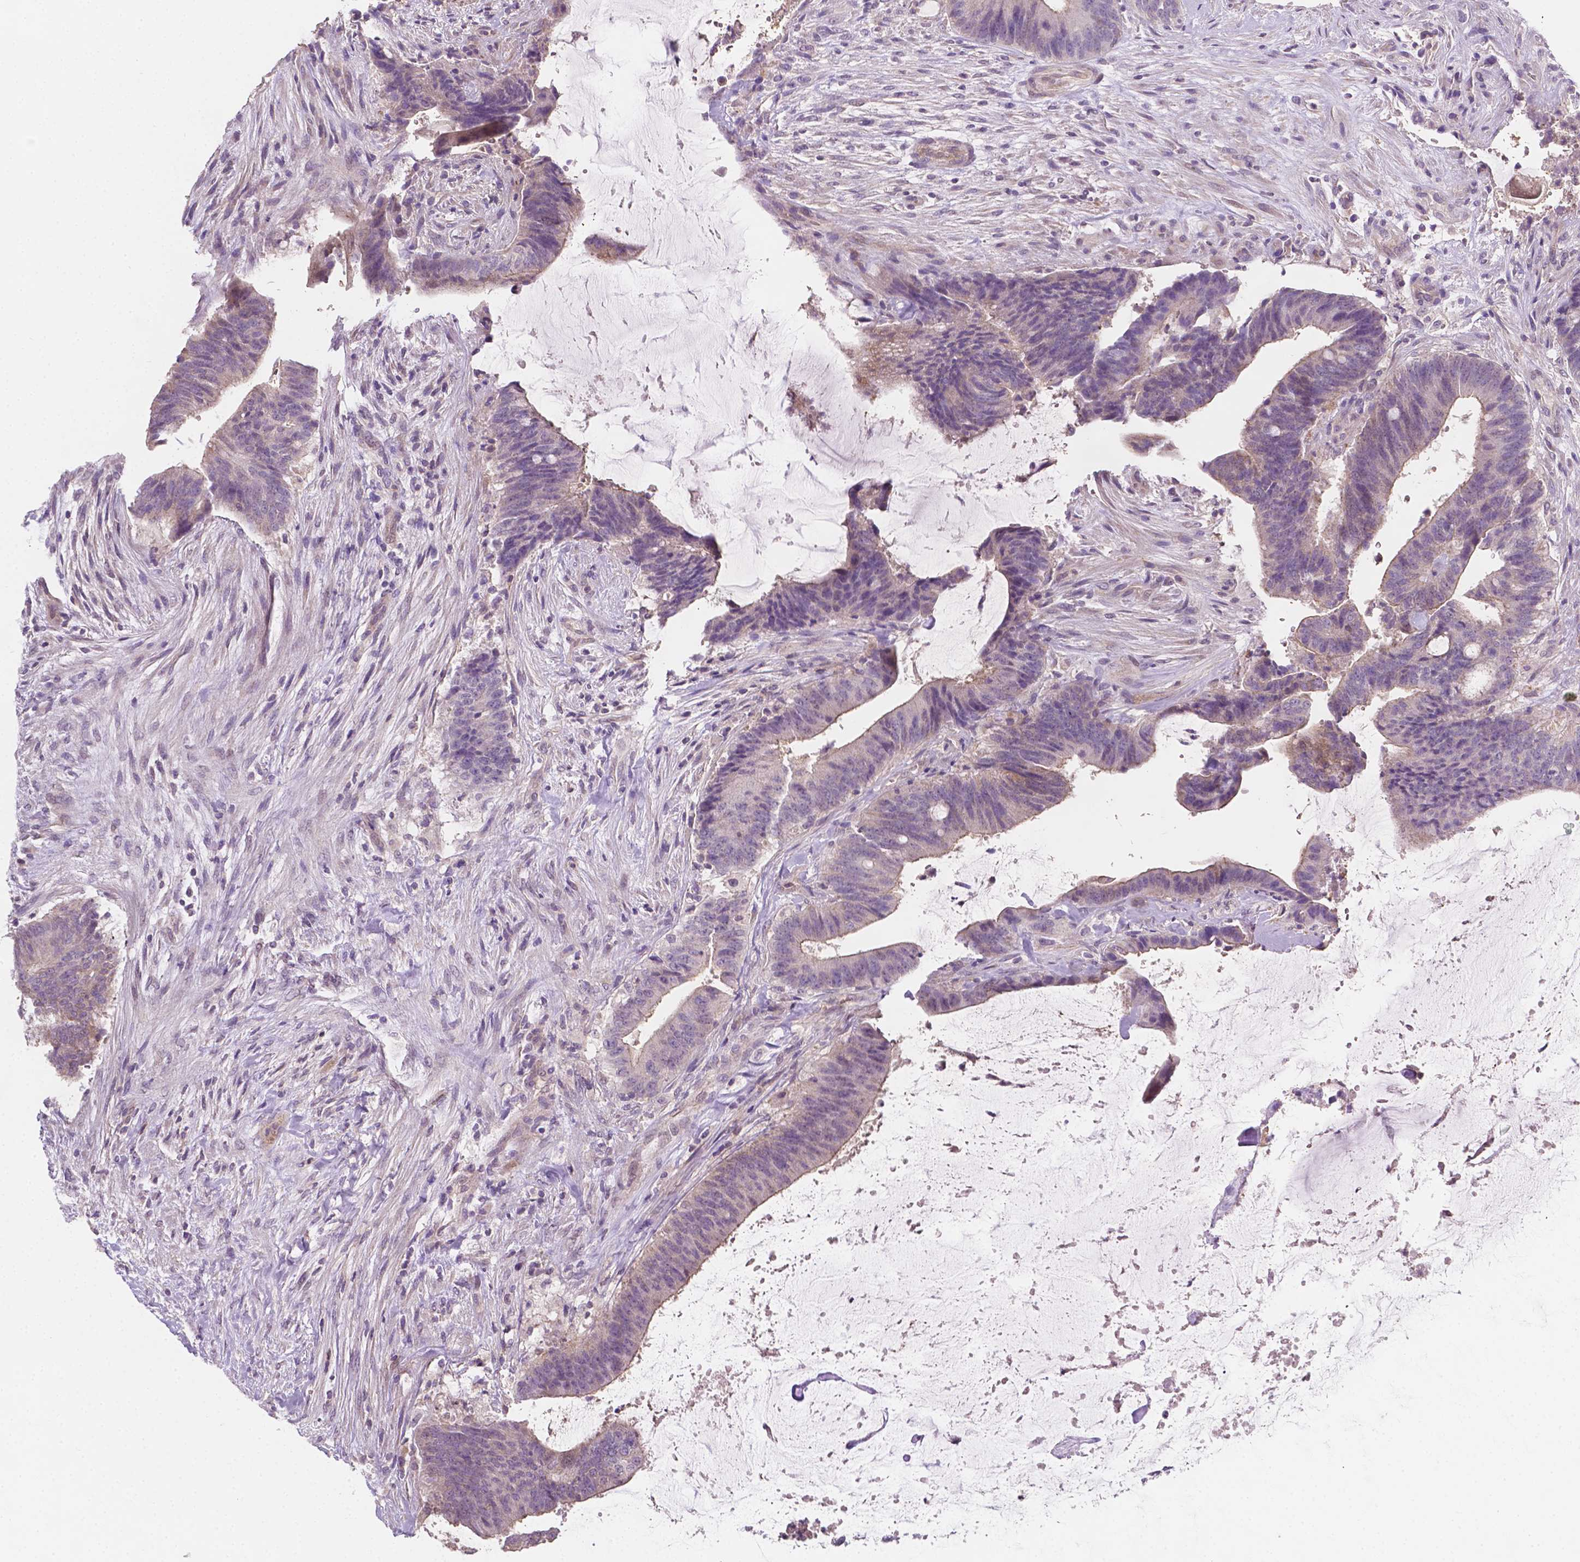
{"staining": {"intensity": "negative", "quantity": "none", "location": "none"}, "tissue": "colorectal cancer", "cell_type": "Tumor cells", "image_type": "cancer", "snomed": [{"axis": "morphology", "description": "Adenocarcinoma, NOS"}, {"axis": "topography", "description": "Colon"}], "caption": "DAB (3,3'-diaminobenzidine) immunohistochemical staining of colorectal cancer reveals no significant staining in tumor cells.", "gene": "EGFR", "patient": {"sex": "female", "age": 43}}